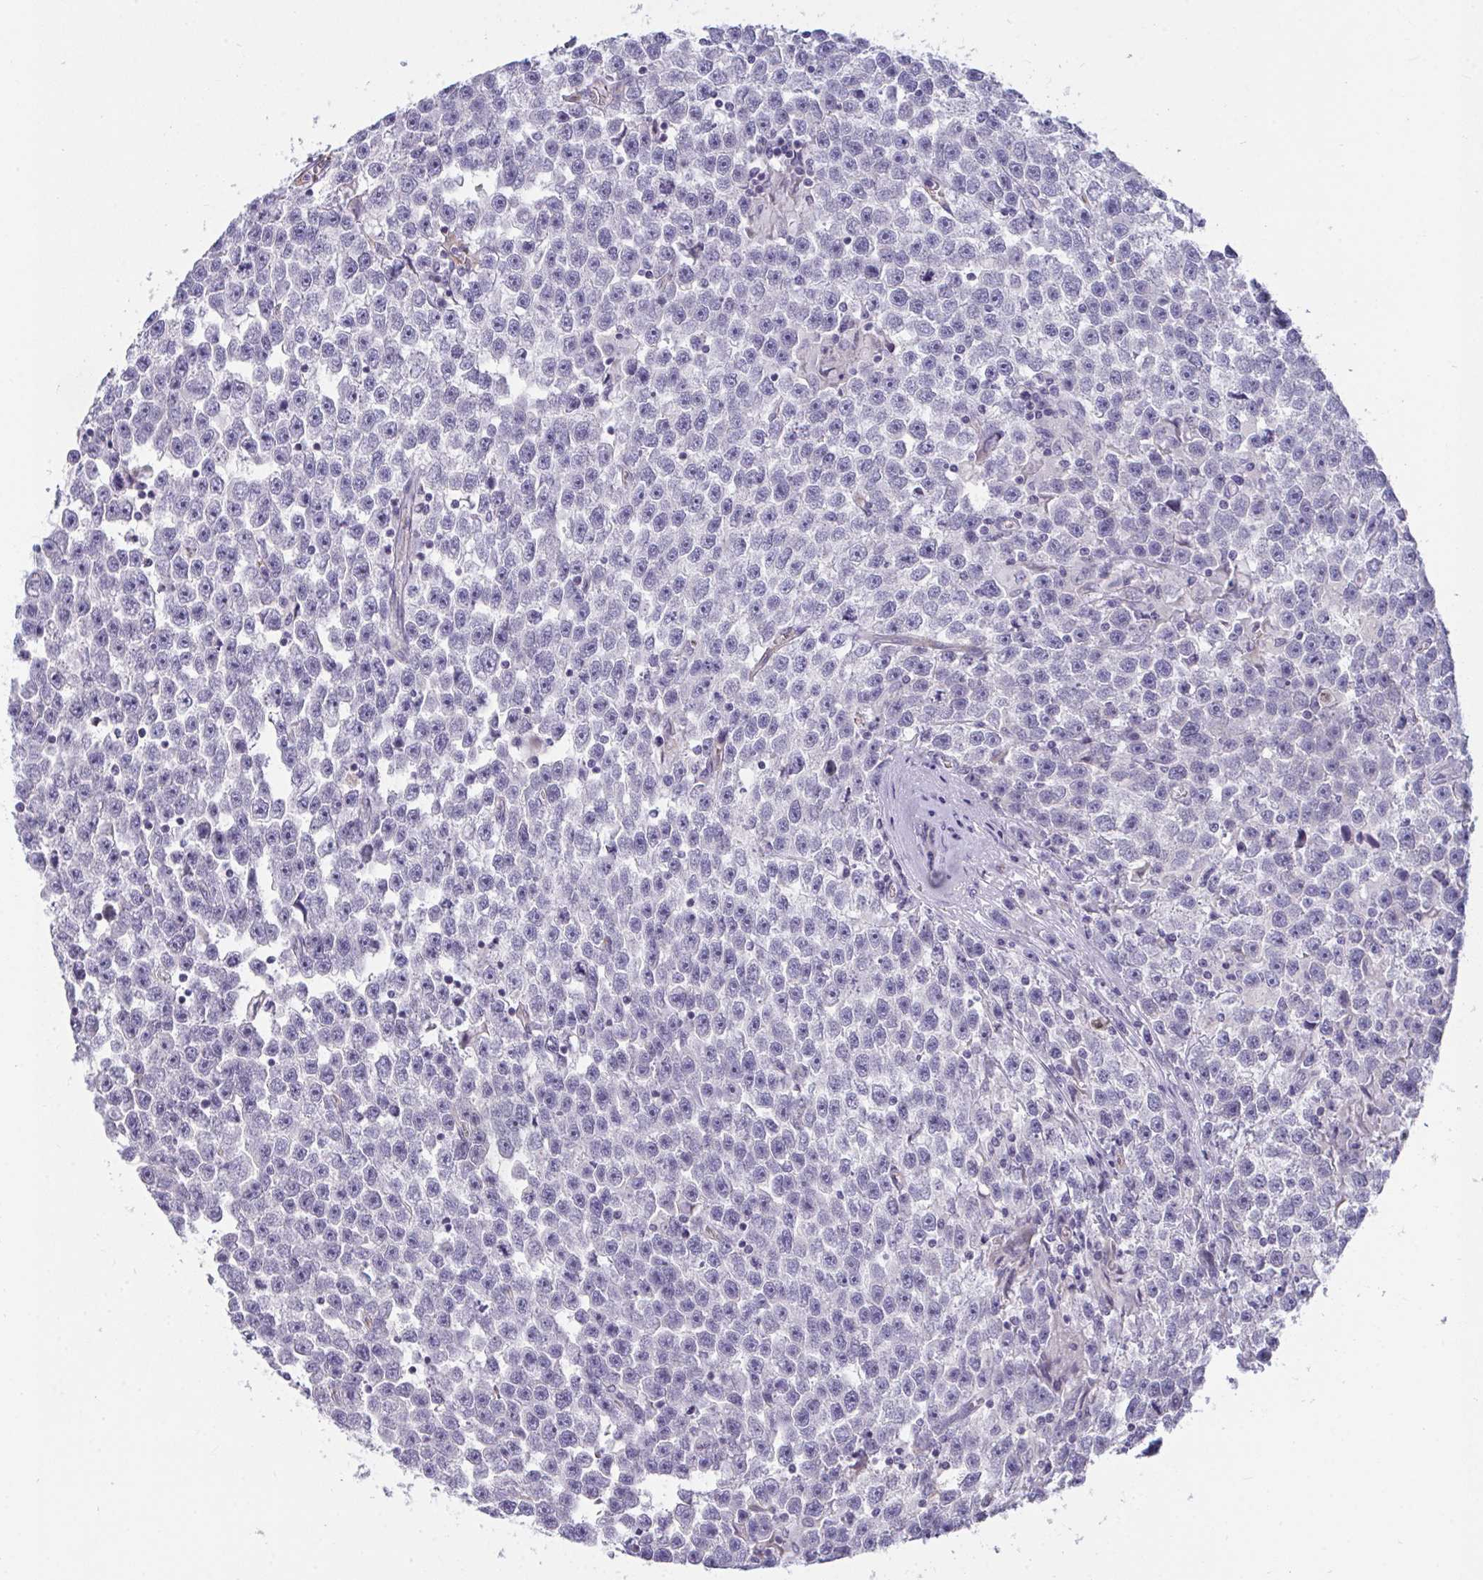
{"staining": {"intensity": "negative", "quantity": "none", "location": "none"}, "tissue": "testis cancer", "cell_type": "Tumor cells", "image_type": "cancer", "snomed": [{"axis": "morphology", "description": "Seminoma, NOS"}, {"axis": "topography", "description": "Testis"}], "caption": "Immunohistochemical staining of testis seminoma exhibits no significant staining in tumor cells. (IHC, brightfield microscopy, high magnification).", "gene": "SEMA6B", "patient": {"sex": "male", "age": 31}}